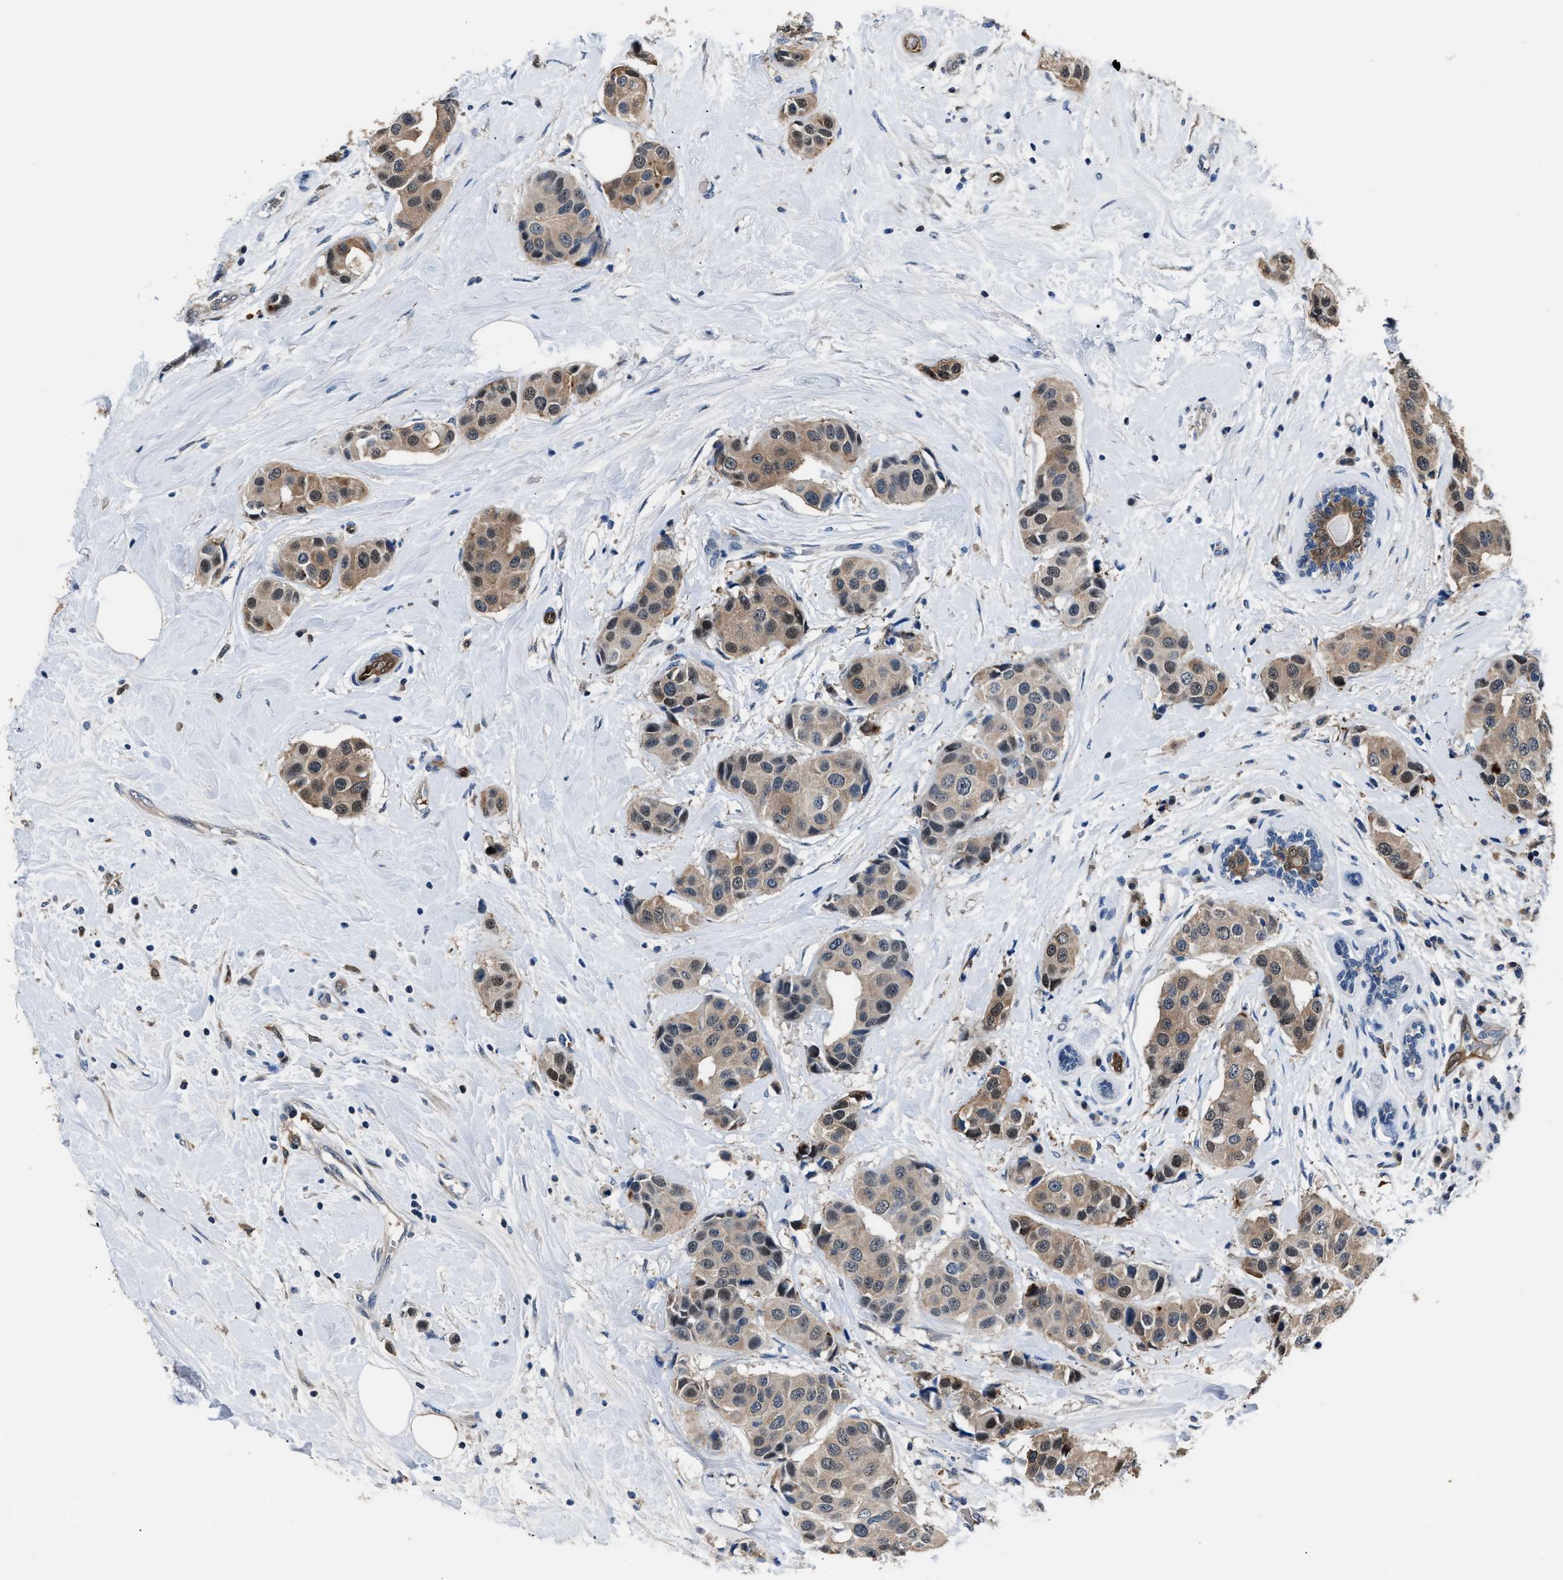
{"staining": {"intensity": "moderate", "quantity": "<25%", "location": "cytoplasmic/membranous,nuclear"}, "tissue": "breast cancer", "cell_type": "Tumor cells", "image_type": "cancer", "snomed": [{"axis": "morphology", "description": "Normal tissue, NOS"}, {"axis": "morphology", "description": "Duct carcinoma"}, {"axis": "topography", "description": "Breast"}], "caption": "Immunohistochemistry (DAB) staining of human invasive ductal carcinoma (breast) displays moderate cytoplasmic/membranous and nuclear protein positivity in approximately <25% of tumor cells.", "gene": "PPA1", "patient": {"sex": "female", "age": 39}}